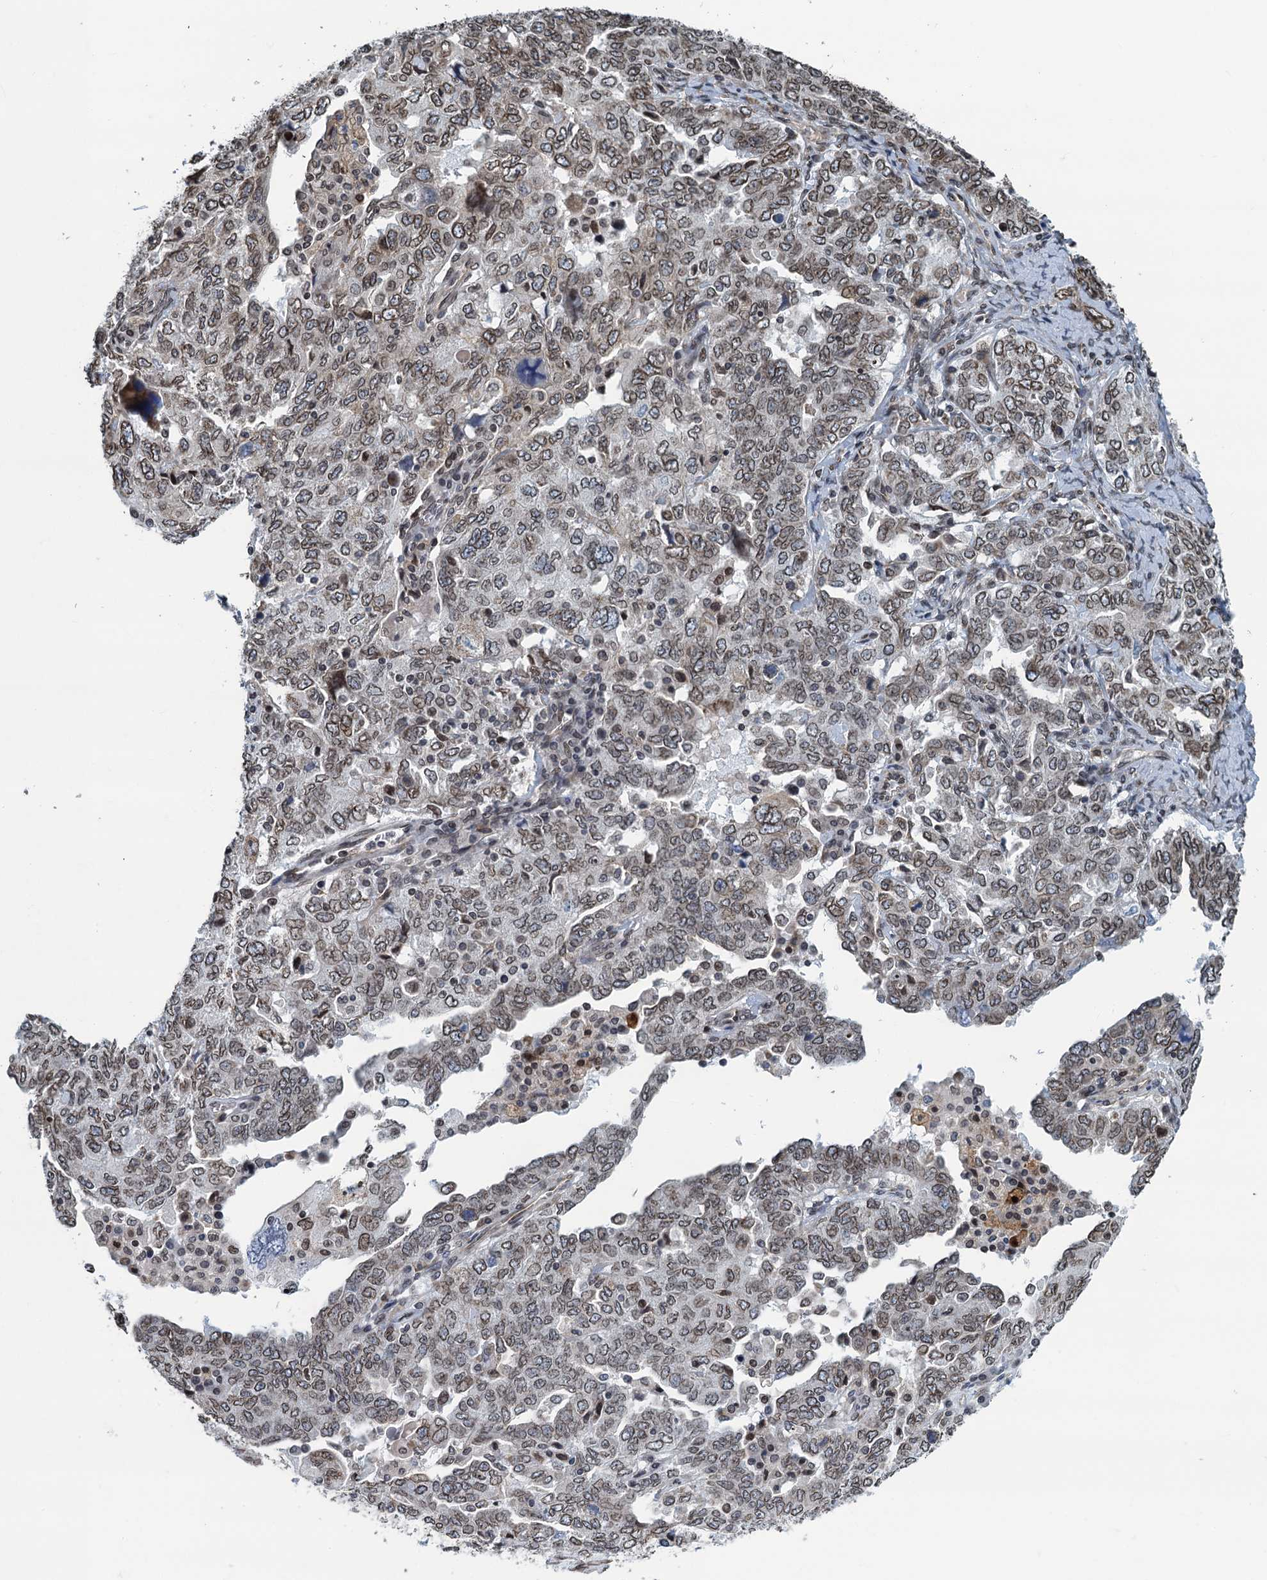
{"staining": {"intensity": "weak", "quantity": ">75%", "location": "cytoplasmic/membranous,nuclear"}, "tissue": "ovarian cancer", "cell_type": "Tumor cells", "image_type": "cancer", "snomed": [{"axis": "morphology", "description": "Carcinoma, endometroid"}, {"axis": "topography", "description": "Ovary"}], "caption": "Protein staining demonstrates weak cytoplasmic/membranous and nuclear staining in about >75% of tumor cells in ovarian cancer (endometroid carcinoma).", "gene": "CCDC34", "patient": {"sex": "female", "age": 62}}